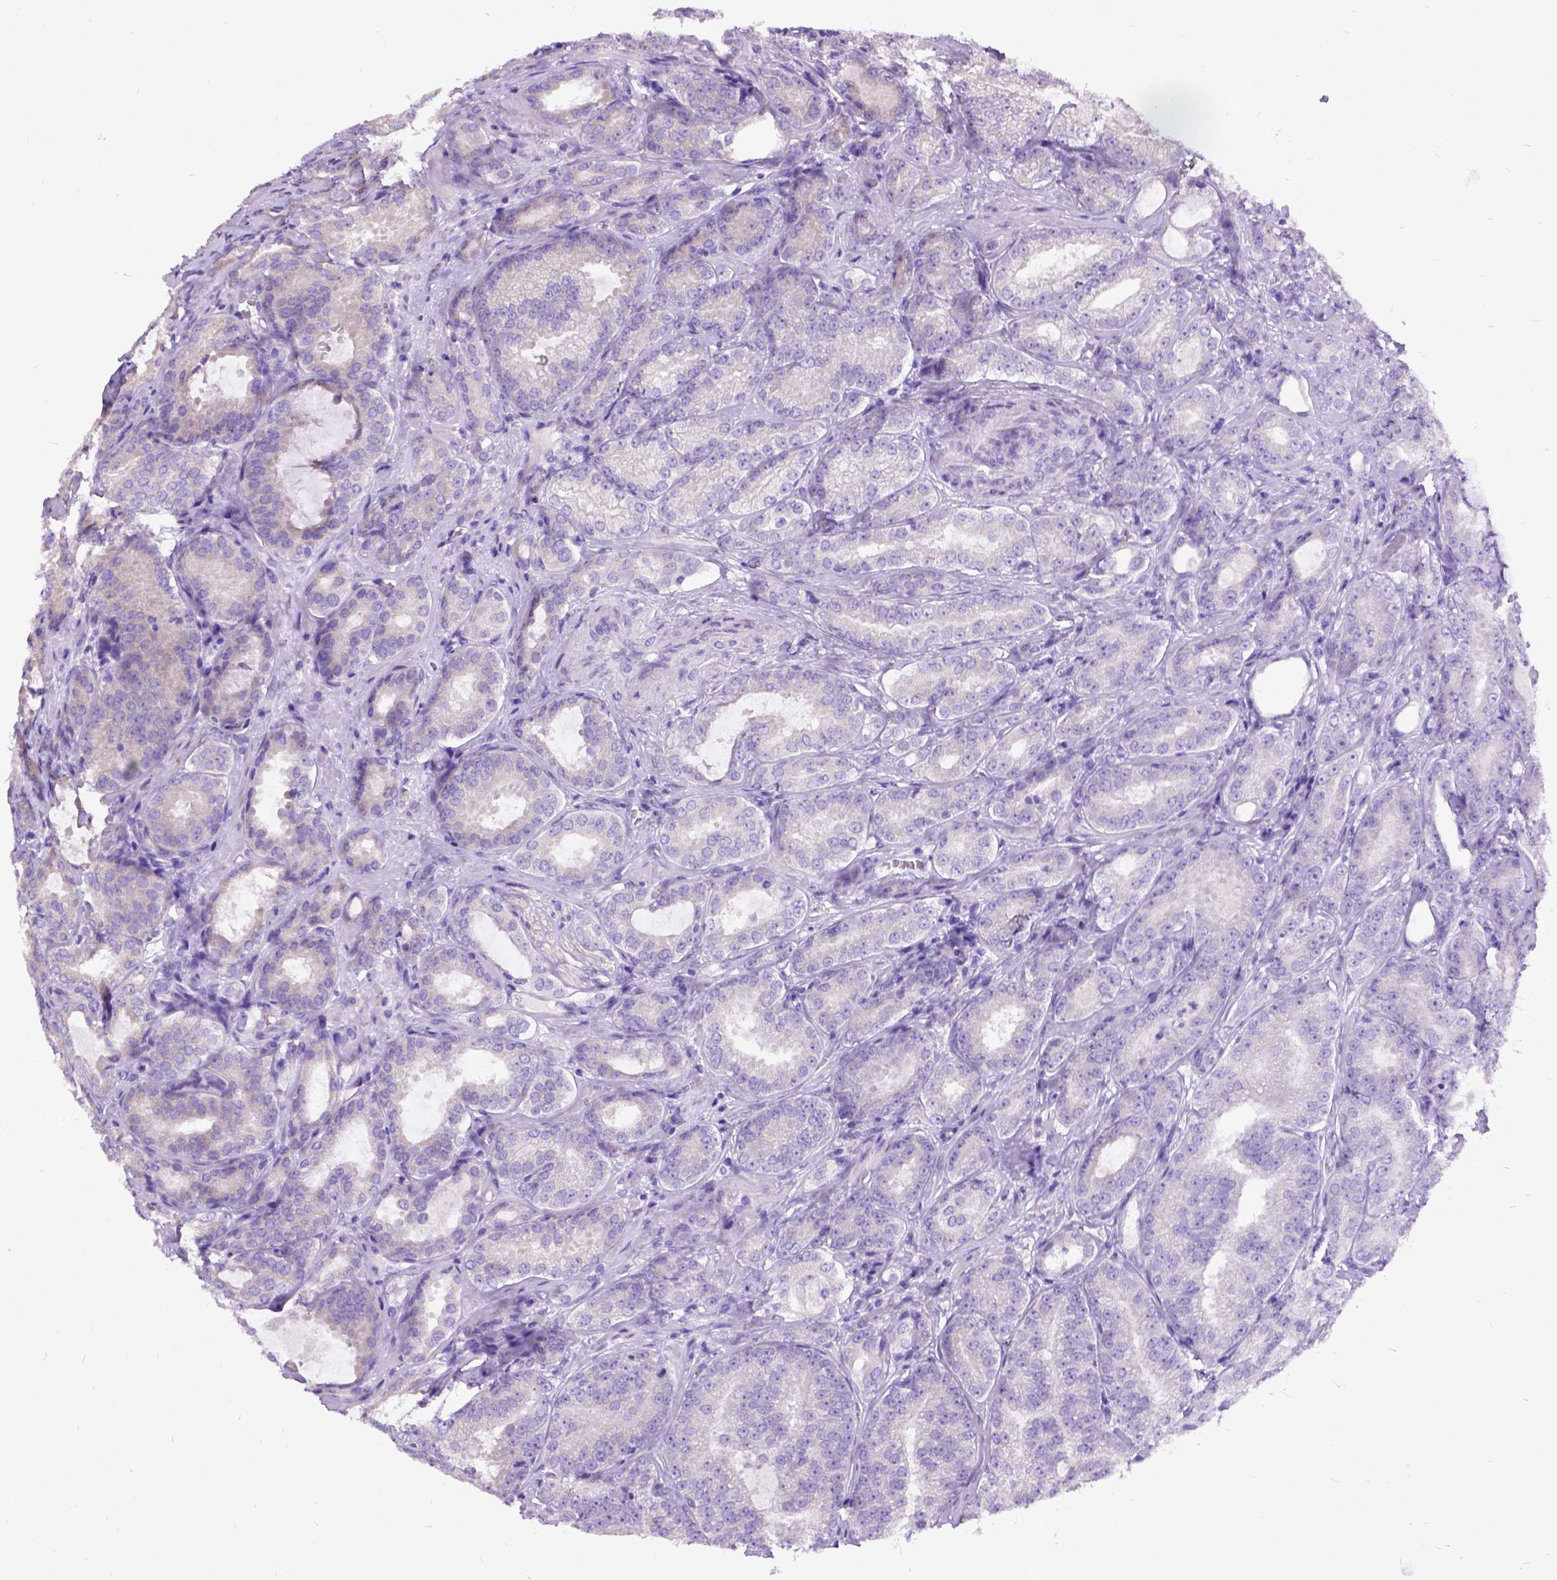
{"staining": {"intensity": "negative", "quantity": "none", "location": "none"}, "tissue": "prostate cancer", "cell_type": "Tumor cells", "image_type": "cancer", "snomed": [{"axis": "morphology", "description": "Adenocarcinoma, High grade"}, {"axis": "topography", "description": "Prostate"}], "caption": "This photomicrograph is of prostate high-grade adenocarcinoma stained with immunohistochemistry to label a protein in brown with the nuclei are counter-stained blue. There is no expression in tumor cells. (DAB (3,3'-diaminobenzidine) IHC, high magnification).", "gene": "CFAP54", "patient": {"sex": "male", "age": 64}}